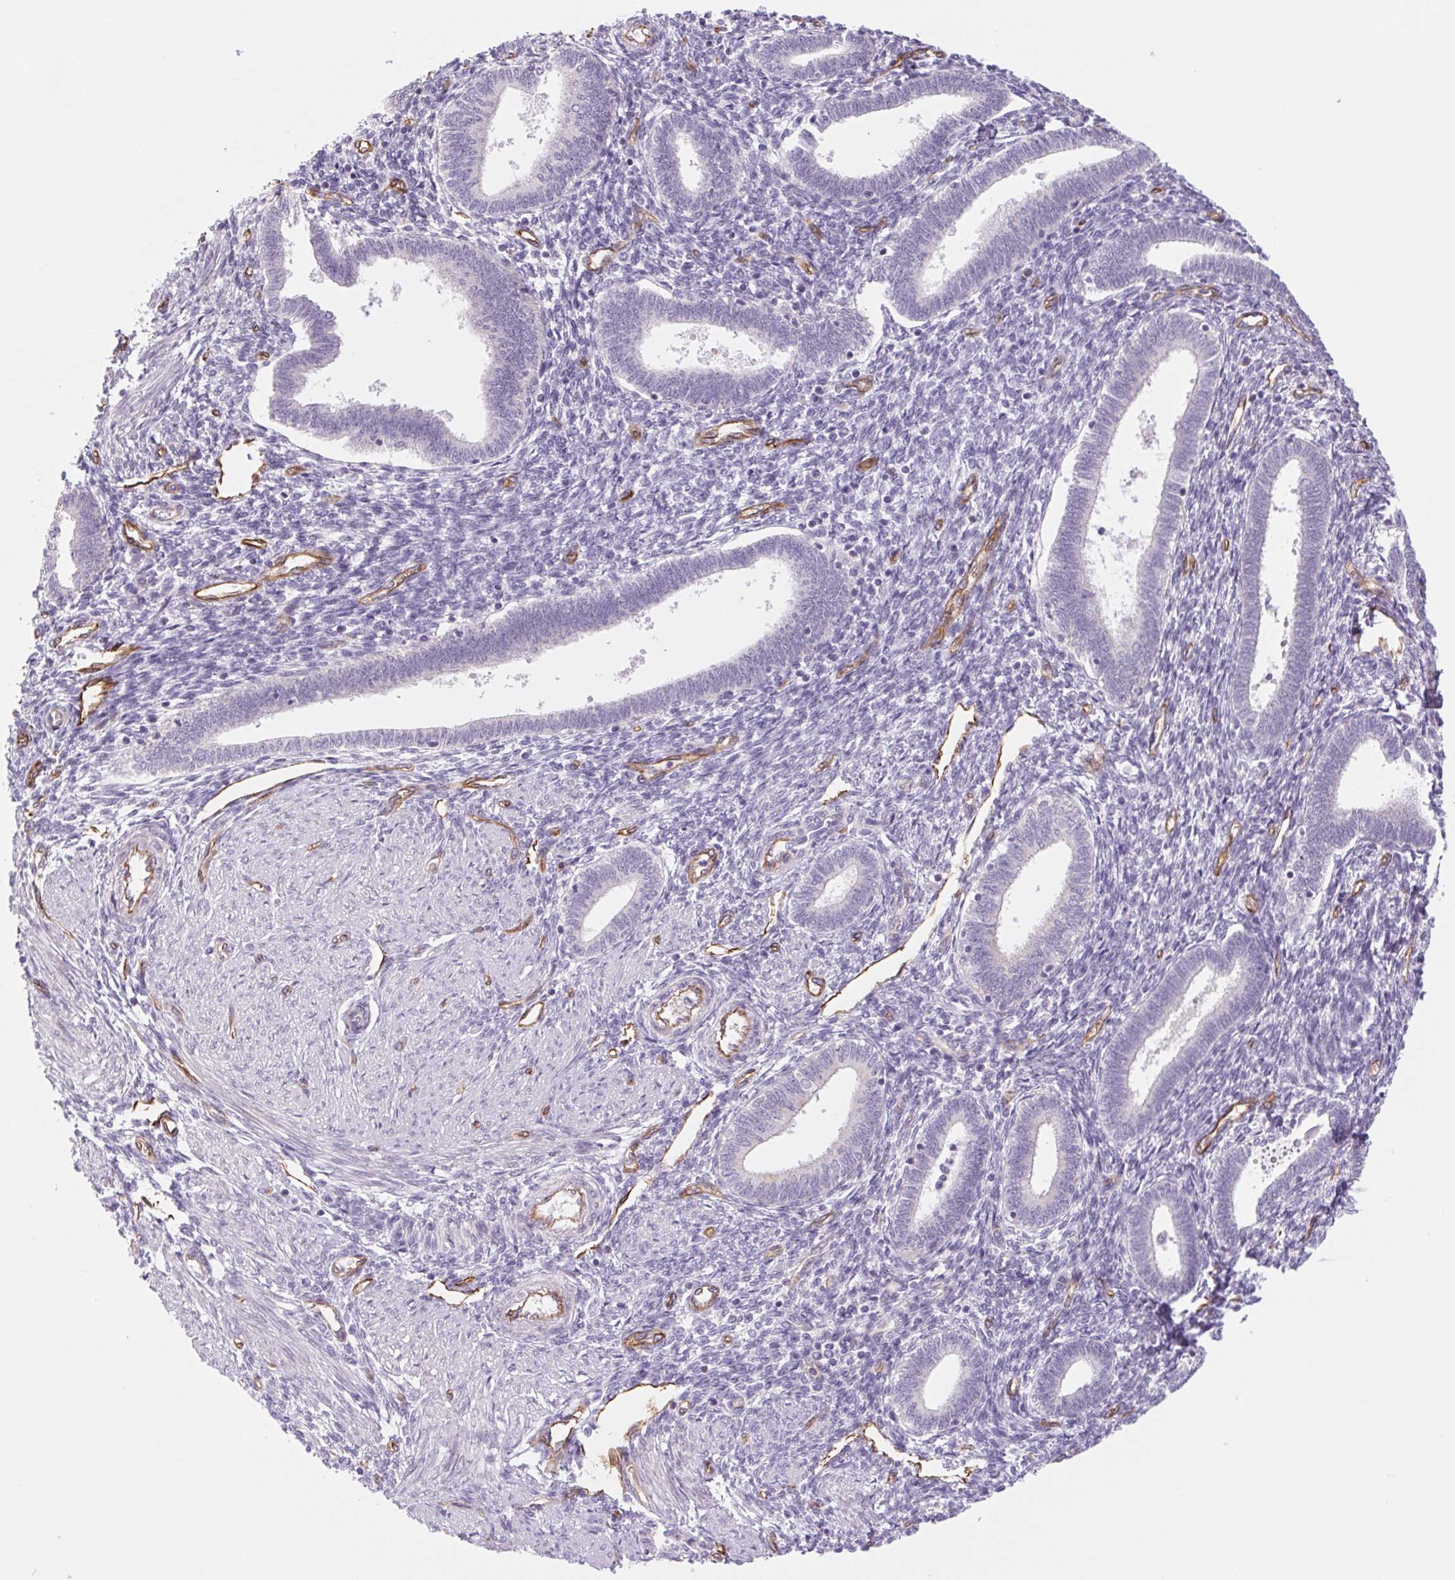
{"staining": {"intensity": "negative", "quantity": "none", "location": "none"}, "tissue": "endometrium", "cell_type": "Cells in endometrial stroma", "image_type": "normal", "snomed": [{"axis": "morphology", "description": "Normal tissue, NOS"}, {"axis": "topography", "description": "Endometrium"}], "caption": "Cells in endometrial stroma show no significant protein staining in benign endometrium.", "gene": "MS4A13", "patient": {"sex": "female", "age": 42}}